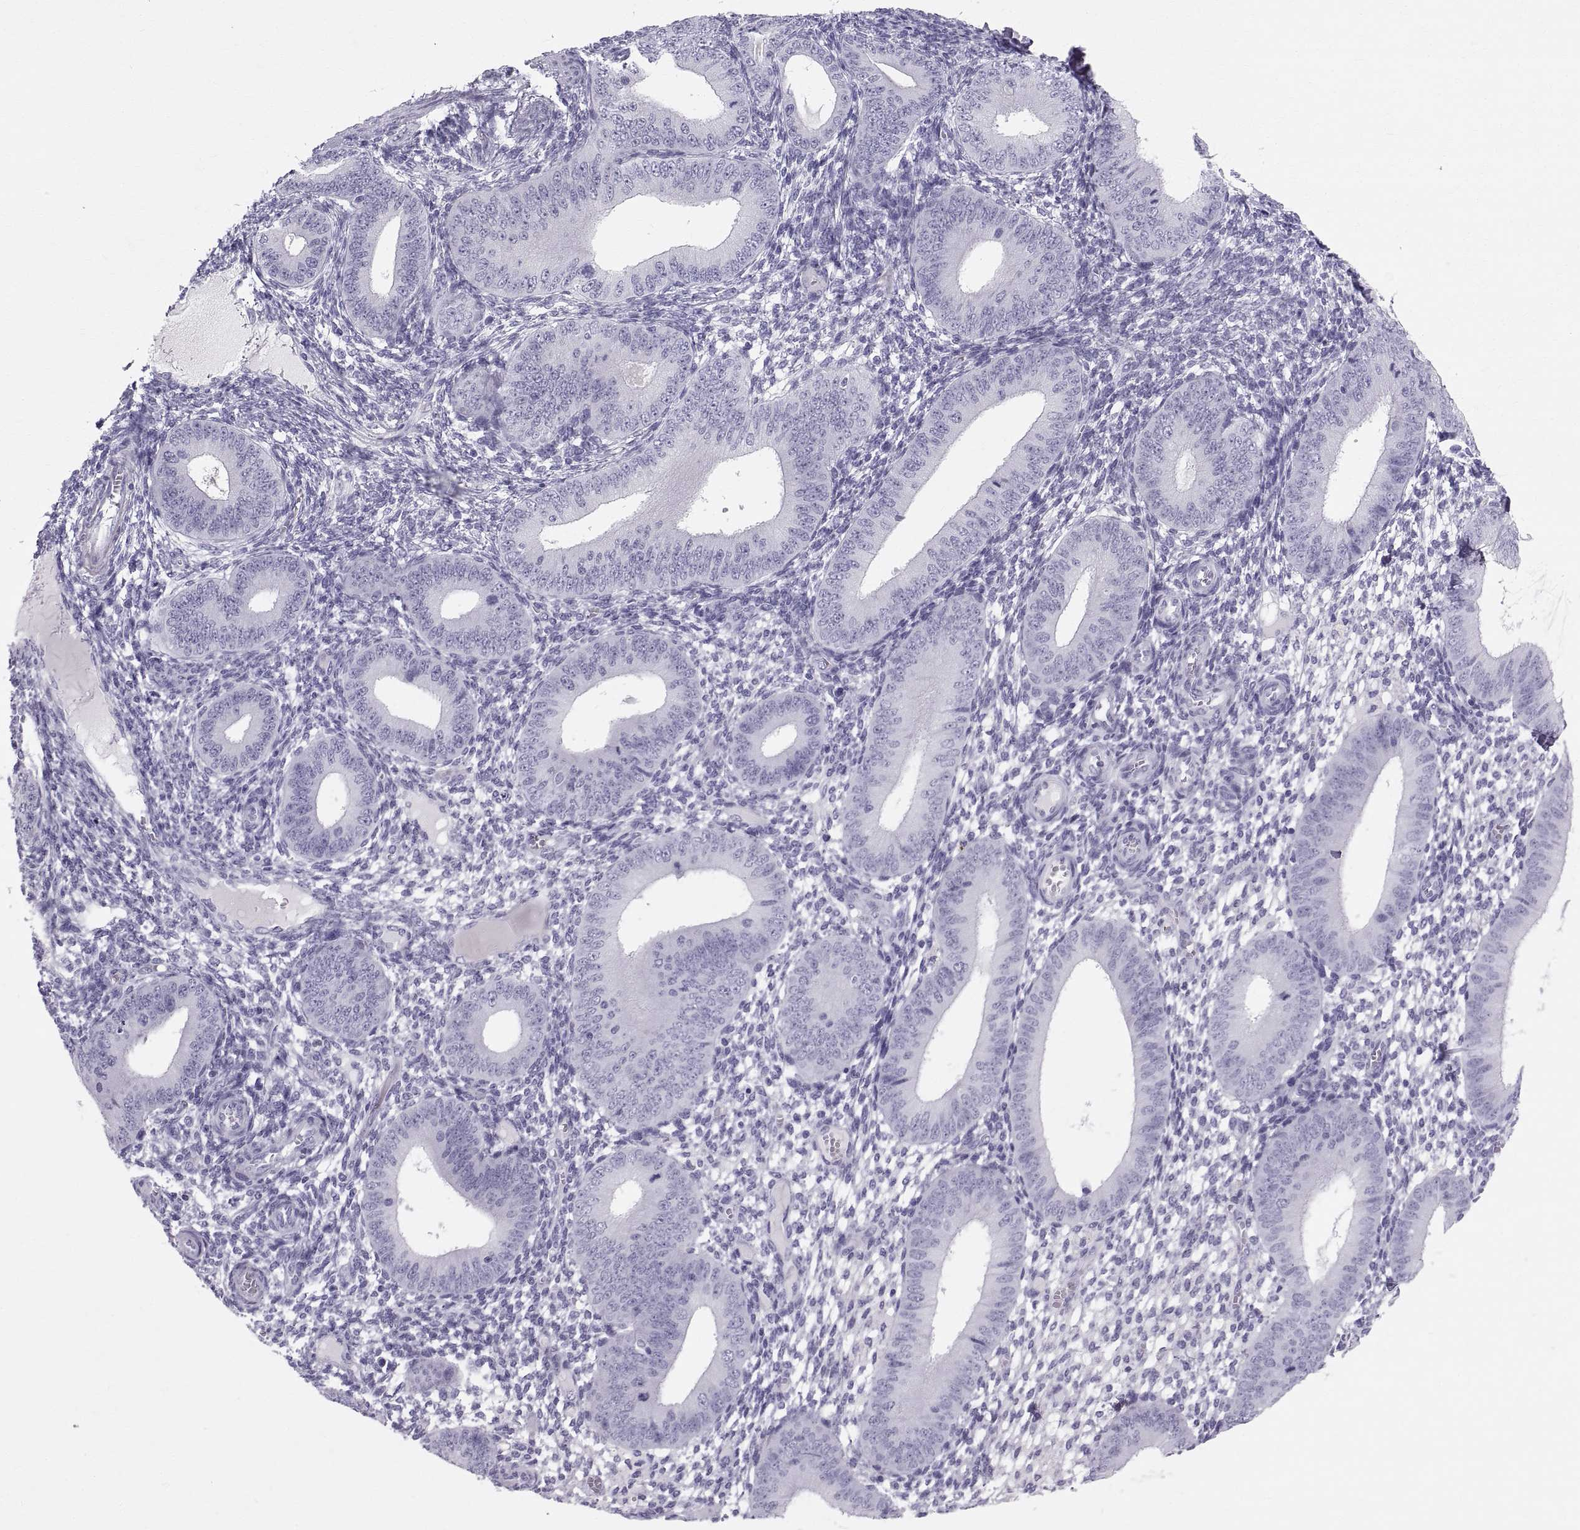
{"staining": {"intensity": "negative", "quantity": "none", "location": "none"}, "tissue": "endometrium", "cell_type": "Cells in endometrial stroma", "image_type": "normal", "snomed": [{"axis": "morphology", "description": "Normal tissue, NOS"}, {"axis": "topography", "description": "Endometrium"}], "caption": "IHC histopathology image of normal endometrium: endometrium stained with DAB displays no significant protein expression in cells in endometrial stroma.", "gene": "SLC22A6", "patient": {"sex": "female", "age": 39}}